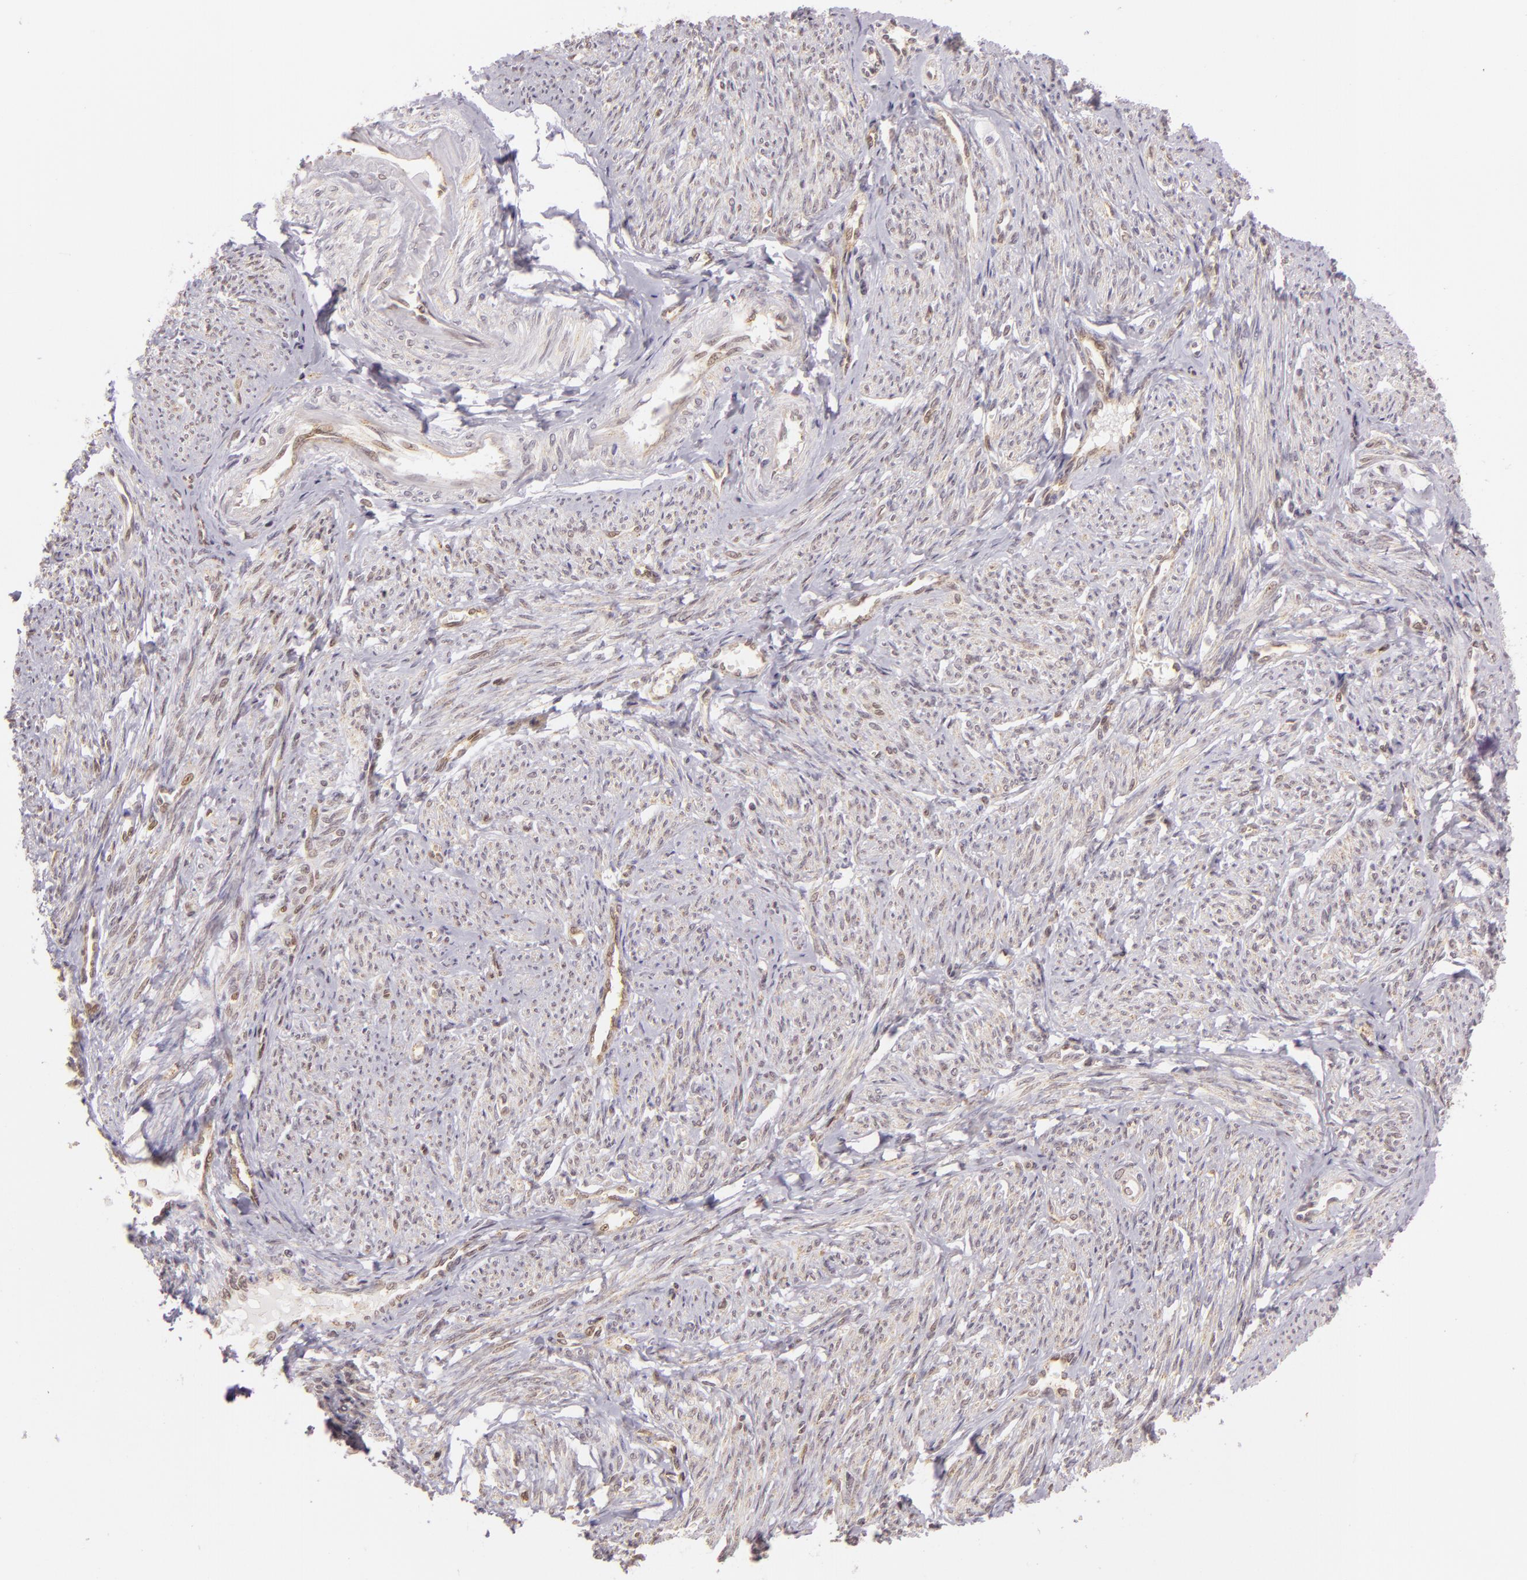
{"staining": {"intensity": "weak", "quantity": "25%-75%", "location": "cytoplasmic/membranous,nuclear"}, "tissue": "smooth muscle", "cell_type": "Smooth muscle cells", "image_type": "normal", "snomed": [{"axis": "morphology", "description": "Normal tissue, NOS"}, {"axis": "topography", "description": "Smooth muscle"}, {"axis": "topography", "description": "Cervix"}], "caption": "A micrograph showing weak cytoplasmic/membranous,nuclear expression in about 25%-75% of smooth muscle cells in normal smooth muscle, as visualized by brown immunohistochemical staining.", "gene": "ENSG00000290315", "patient": {"sex": "female", "age": 70}}